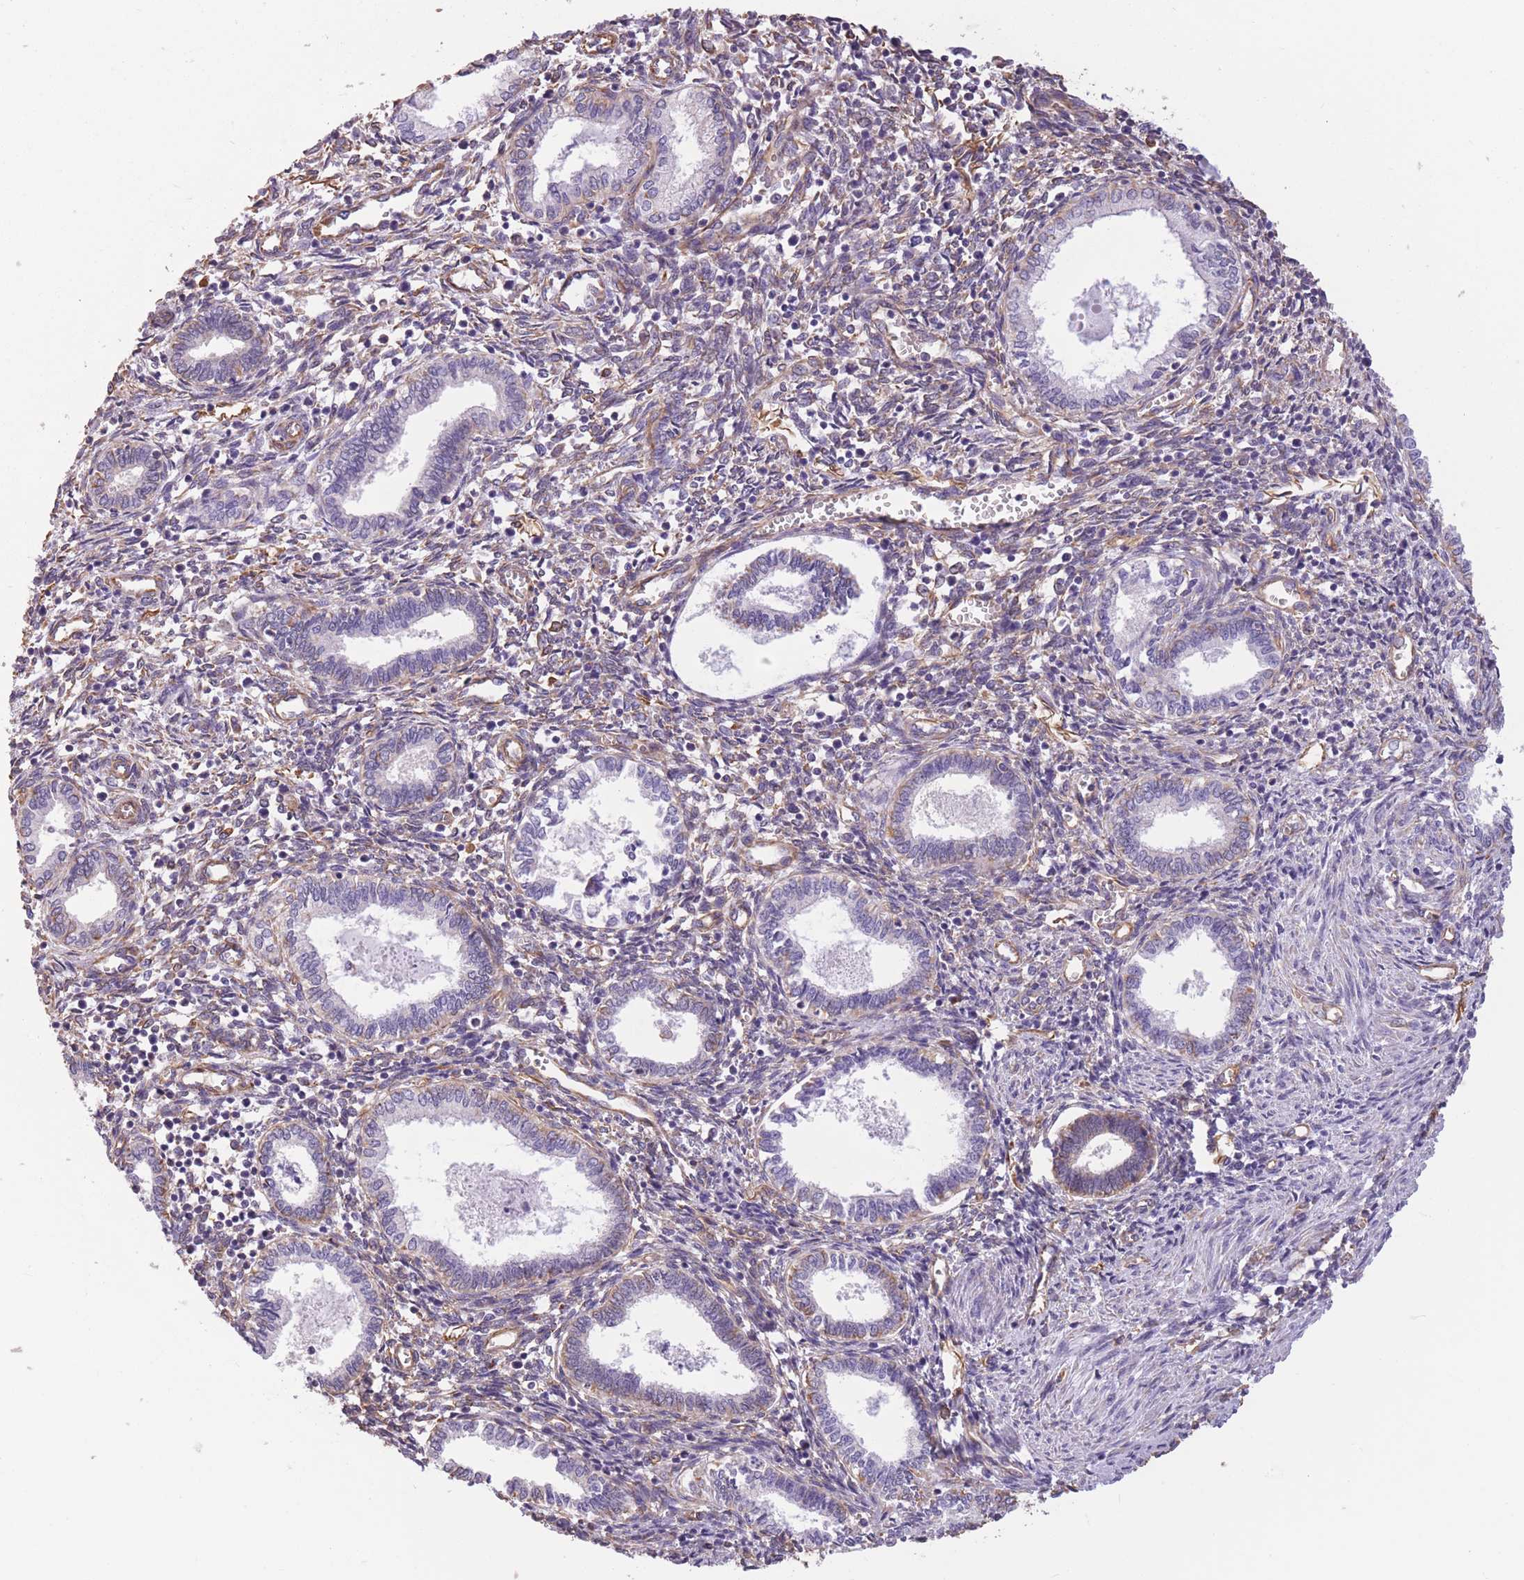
{"staining": {"intensity": "moderate", "quantity": "<25%", "location": "cytoplasmic/membranous"}, "tissue": "endometrium", "cell_type": "Cells in endometrial stroma", "image_type": "normal", "snomed": [{"axis": "morphology", "description": "Normal tissue, NOS"}, {"axis": "topography", "description": "Endometrium"}], "caption": "Protein staining of normal endometrium reveals moderate cytoplasmic/membranous staining in approximately <25% of cells in endometrial stroma. Immunohistochemistry stains the protein of interest in brown and the nuclei are stained blue.", "gene": "ADD1", "patient": {"sex": "female", "age": 37}}